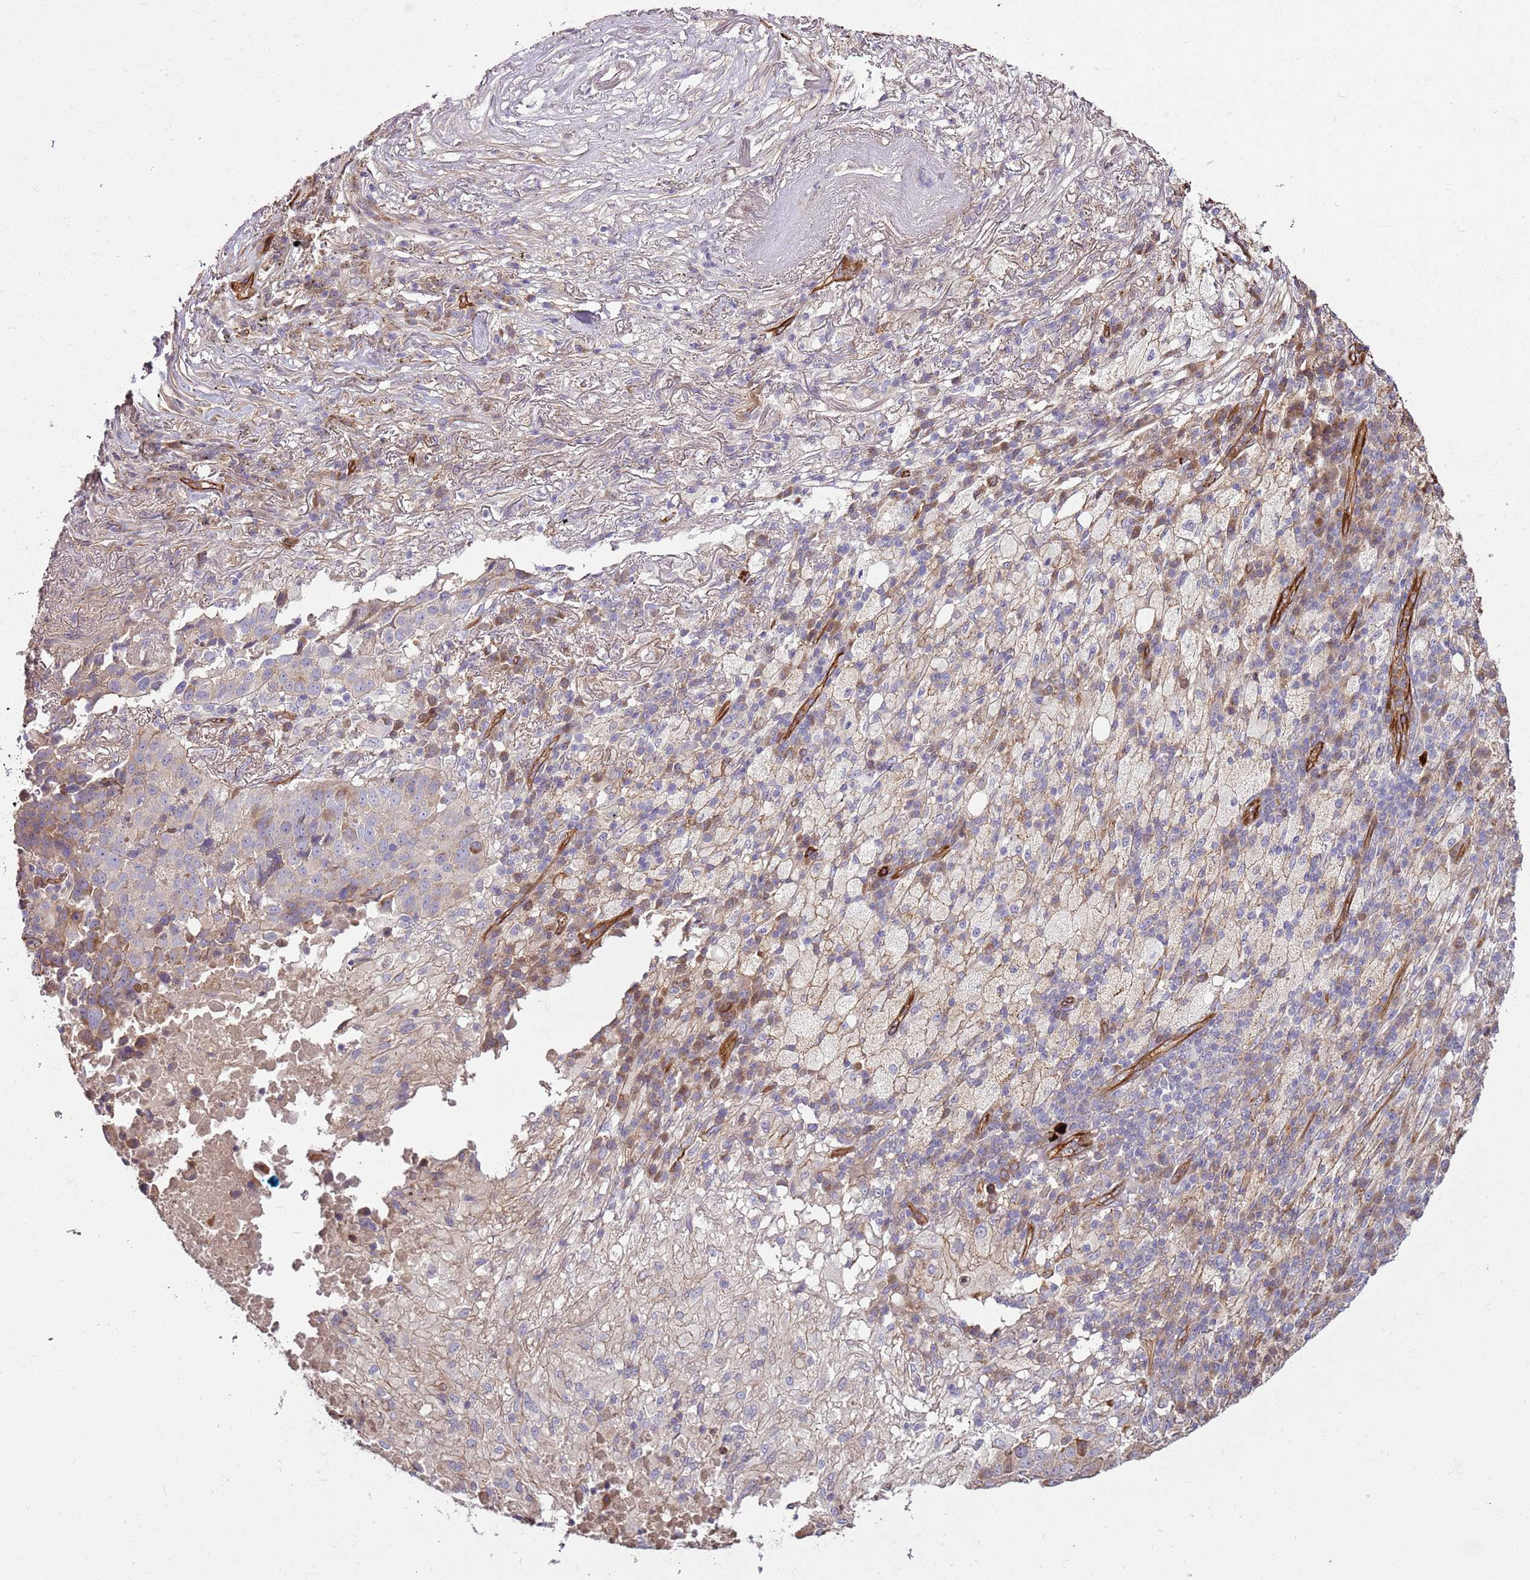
{"staining": {"intensity": "negative", "quantity": "none", "location": "none"}, "tissue": "lung cancer", "cell_type": "Tumor cells", "image_type": "cancer", "snomed": [{"axis": "morphology", "description": "Squamous cell carcinoma, NOS"}, {"axis": "topography", "description": "Lung"}], "caption": "Lung squamous cell carcinoma was stained to show a protein in brown. There is no significant staining in tumor cells.", "gene": "ZNF827", "patient": {"sex": "male", "age": 73}}